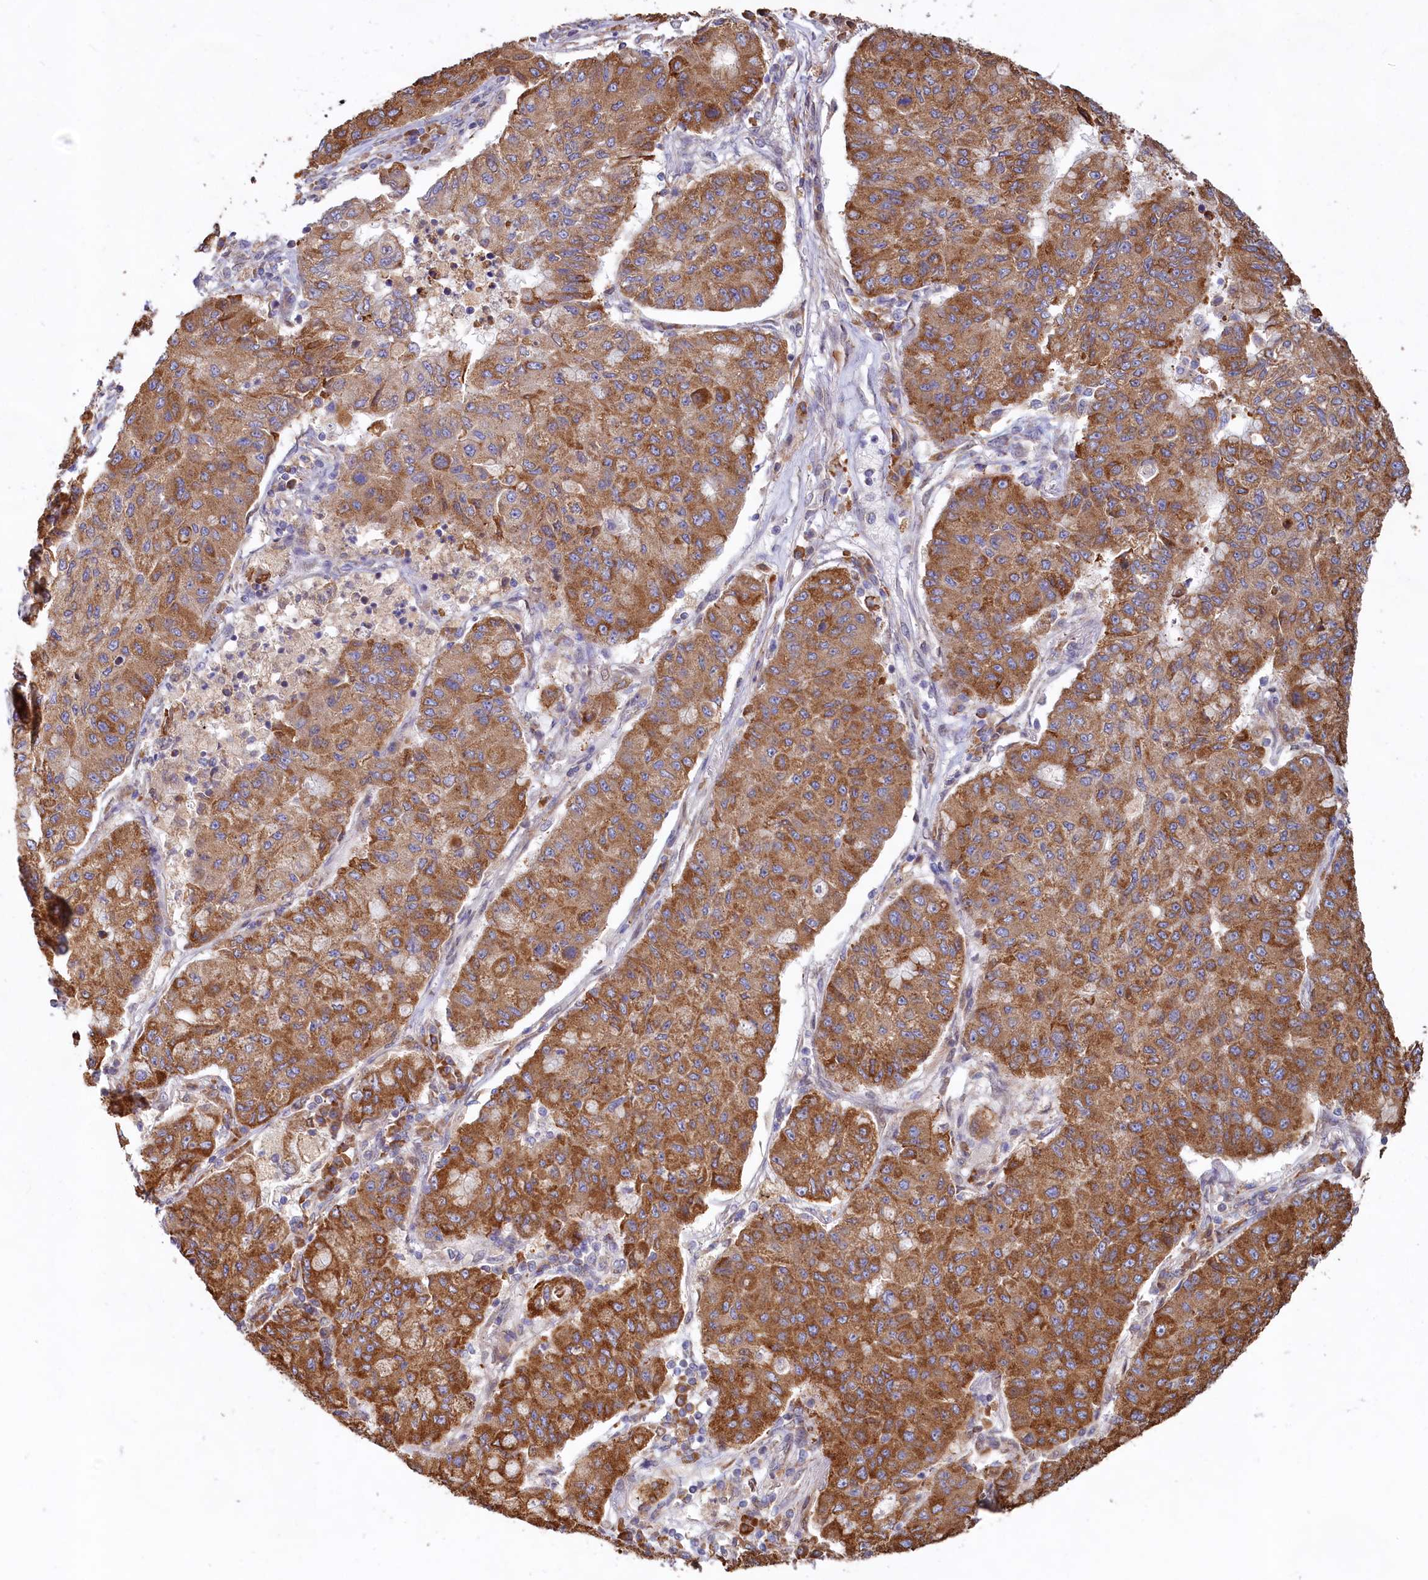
{"staining": {"intensity": "strong", "quantity": ">75%", "location": "cytoplasmic/membranous"}, "tissue": "lung cancer", "cell_type": "Tumor cells", "image_type": "cancer", "snomed": [{"axis": "morphology", "description": "Squamous cell carcinoma, NOS"}, {"axis": "topography", "description": "Lung"}], "caption": "Strong cytoplasmic/membranous positivity is identified in about >75% of tumor cells in lung cancer (squamous cell carcinoma). The staining was performed using DAB (3,3'-diaminobenzidine) to visualize the protein expression in brown, while the nuclei were stained in blue with hematoxylin (Magnification: 20x).", "gene": "TBC1D19", "patient": {"sex": "male", "age": 74}}